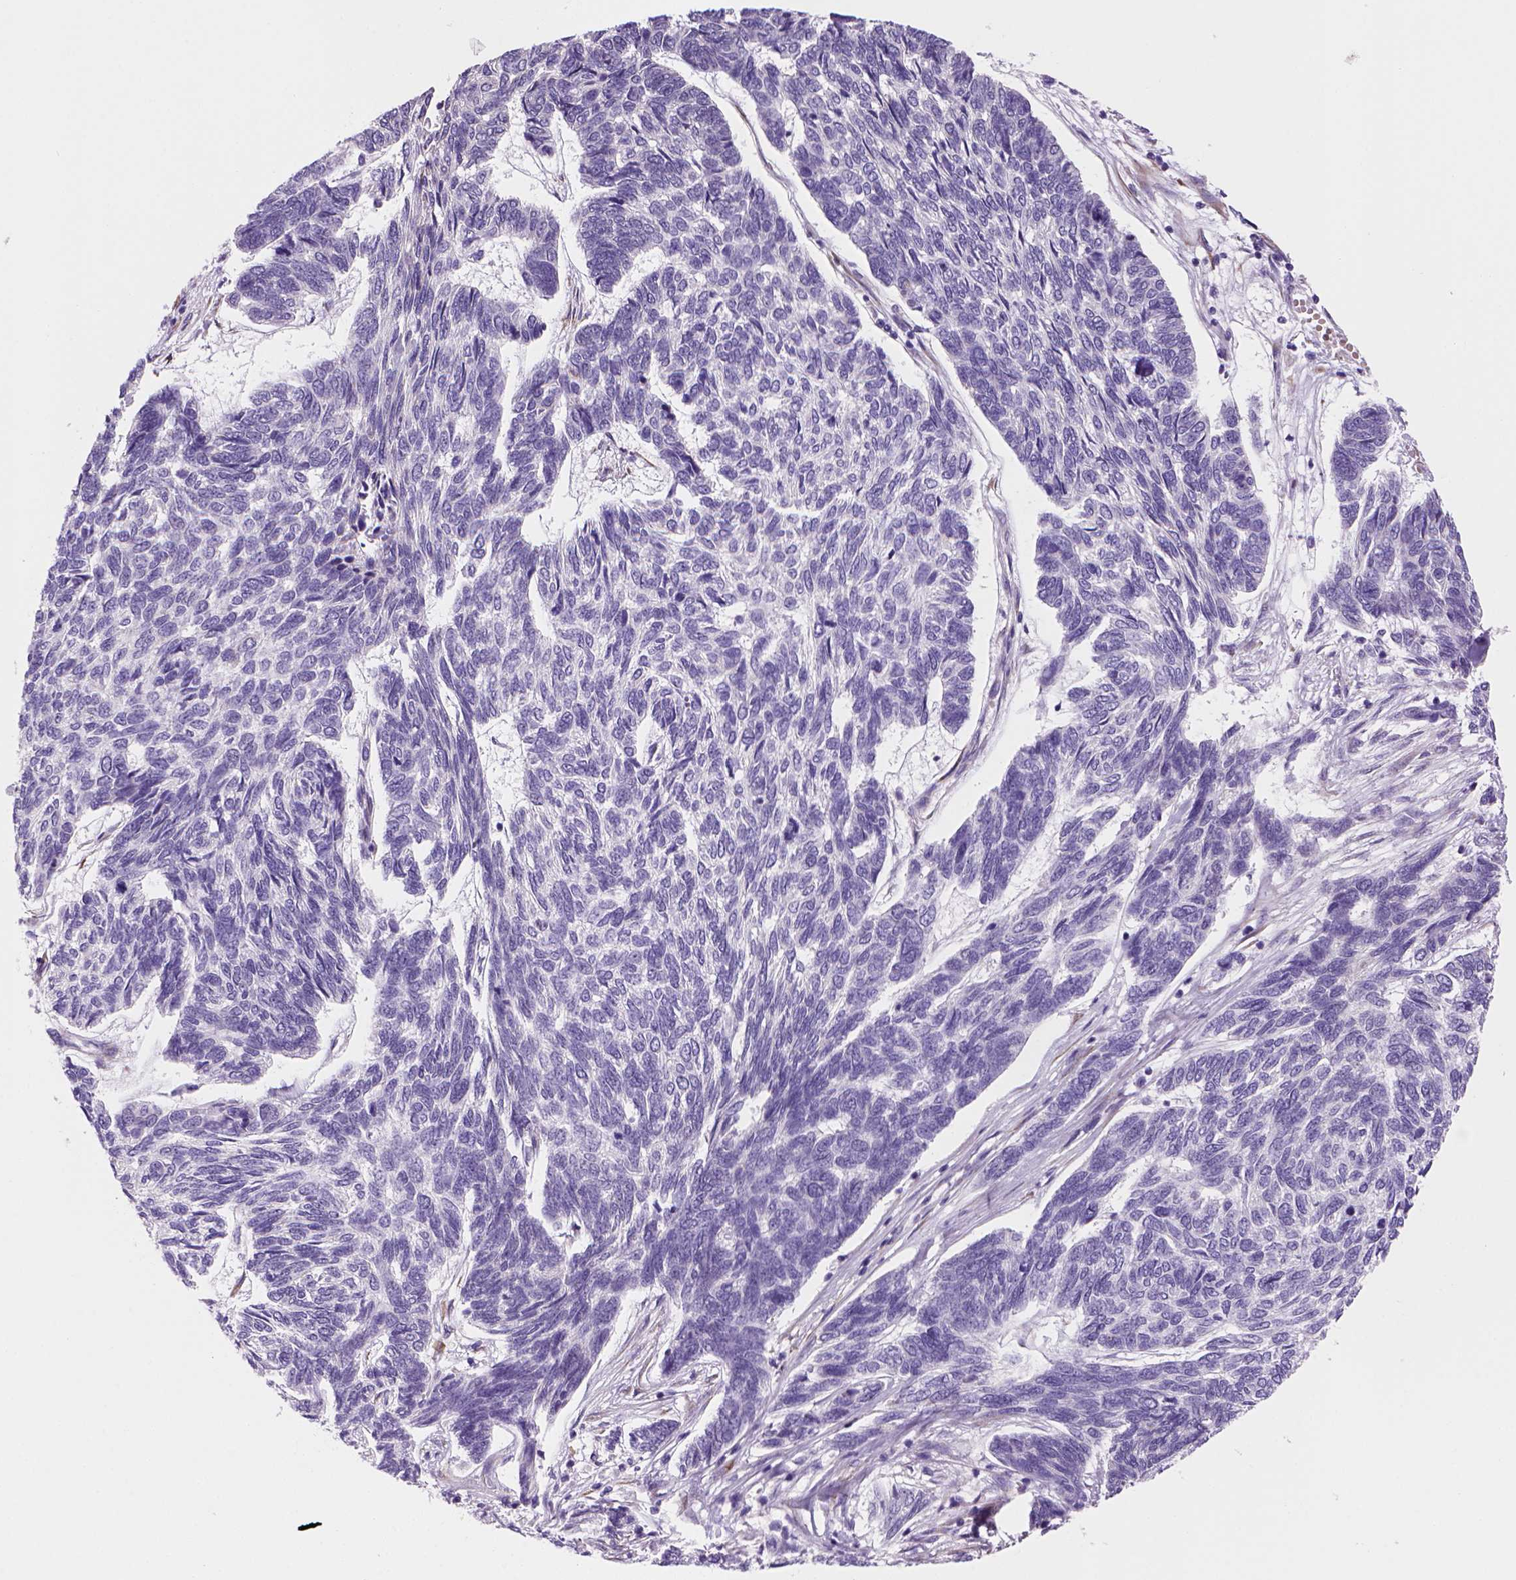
{"staining": {"intensity": "negative", "quantity": "none", "location": "none"}, "tissue": "skin cancer", "cell_type": "Tumor cells", "image_type": "cancer", "snomed": [{"axis": "morphology", "description": "Basal cell carcinoma"}, {"axis": "topography", "description": "Skin"}], "caption": "Tumor cells are negative for protein expression in human skin basal cell carcinoma. (DAB (3,3'-diaminobenzidine) immunohistochemistry (IHC) visualized using brightfield microscopy, high magnification).", "gene": "CES2", "patient": {"sex": "female", "age": 65}}